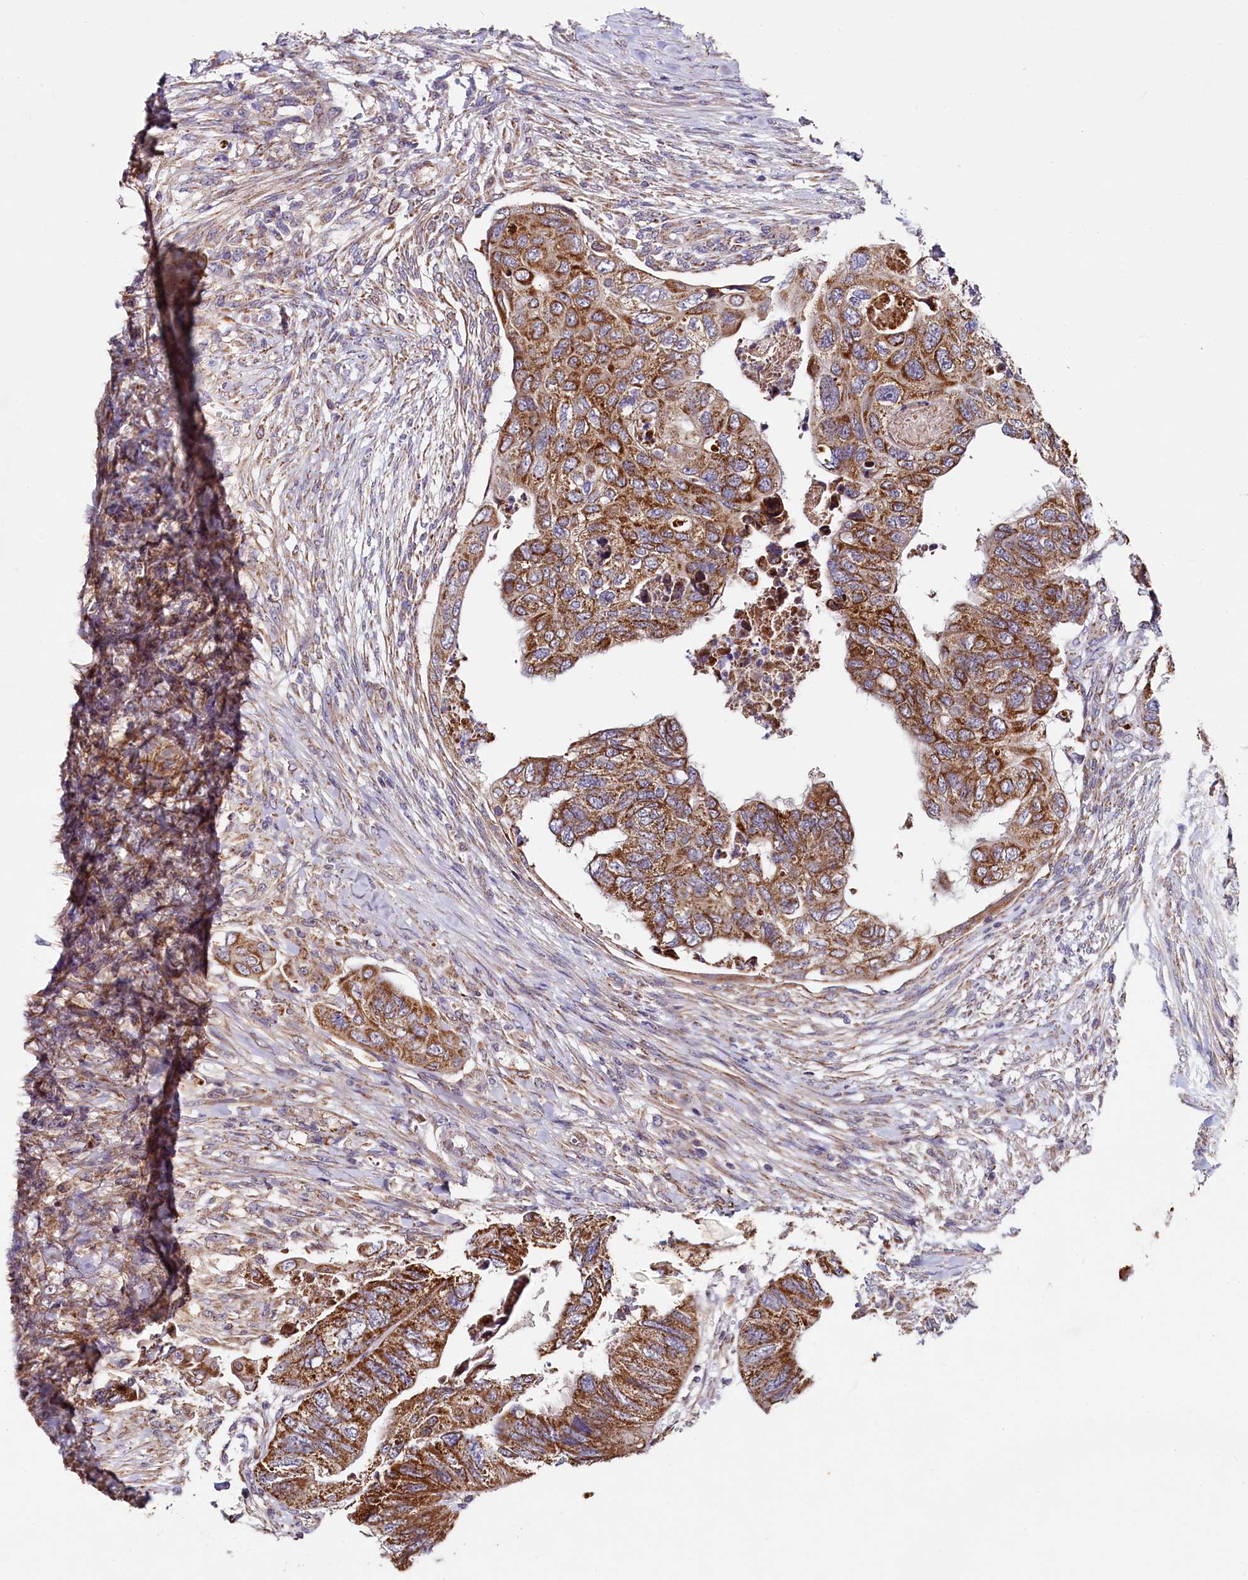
{"staining": {"intensity": "strong", "quantity": ">75%", "location": "cytoplasmic/membranous"}, "tissue": "colorectal cancer", "cell_type": "Tumor cells", "image_type": "cancer", "snomed": [{"axis": "morphology", "description": "Adenocarcinoma, NOS"}, {"axis": "topography", "description": "Rectum"}], "caption": "Immunohistochemical staining of colorectal cancer (adenocarcinoma) shows high levels of strong cytoplasmic/membranous protein expression in about >75% of tumor cells. (Stains: DAB (3,3'-diaminobenzidine) in brown, nuclei in blue, Microscopy: brightfield microscopy at high magnification).", "gene": "SPRYD3", "patient": {"sex": "male", "age": 63}}